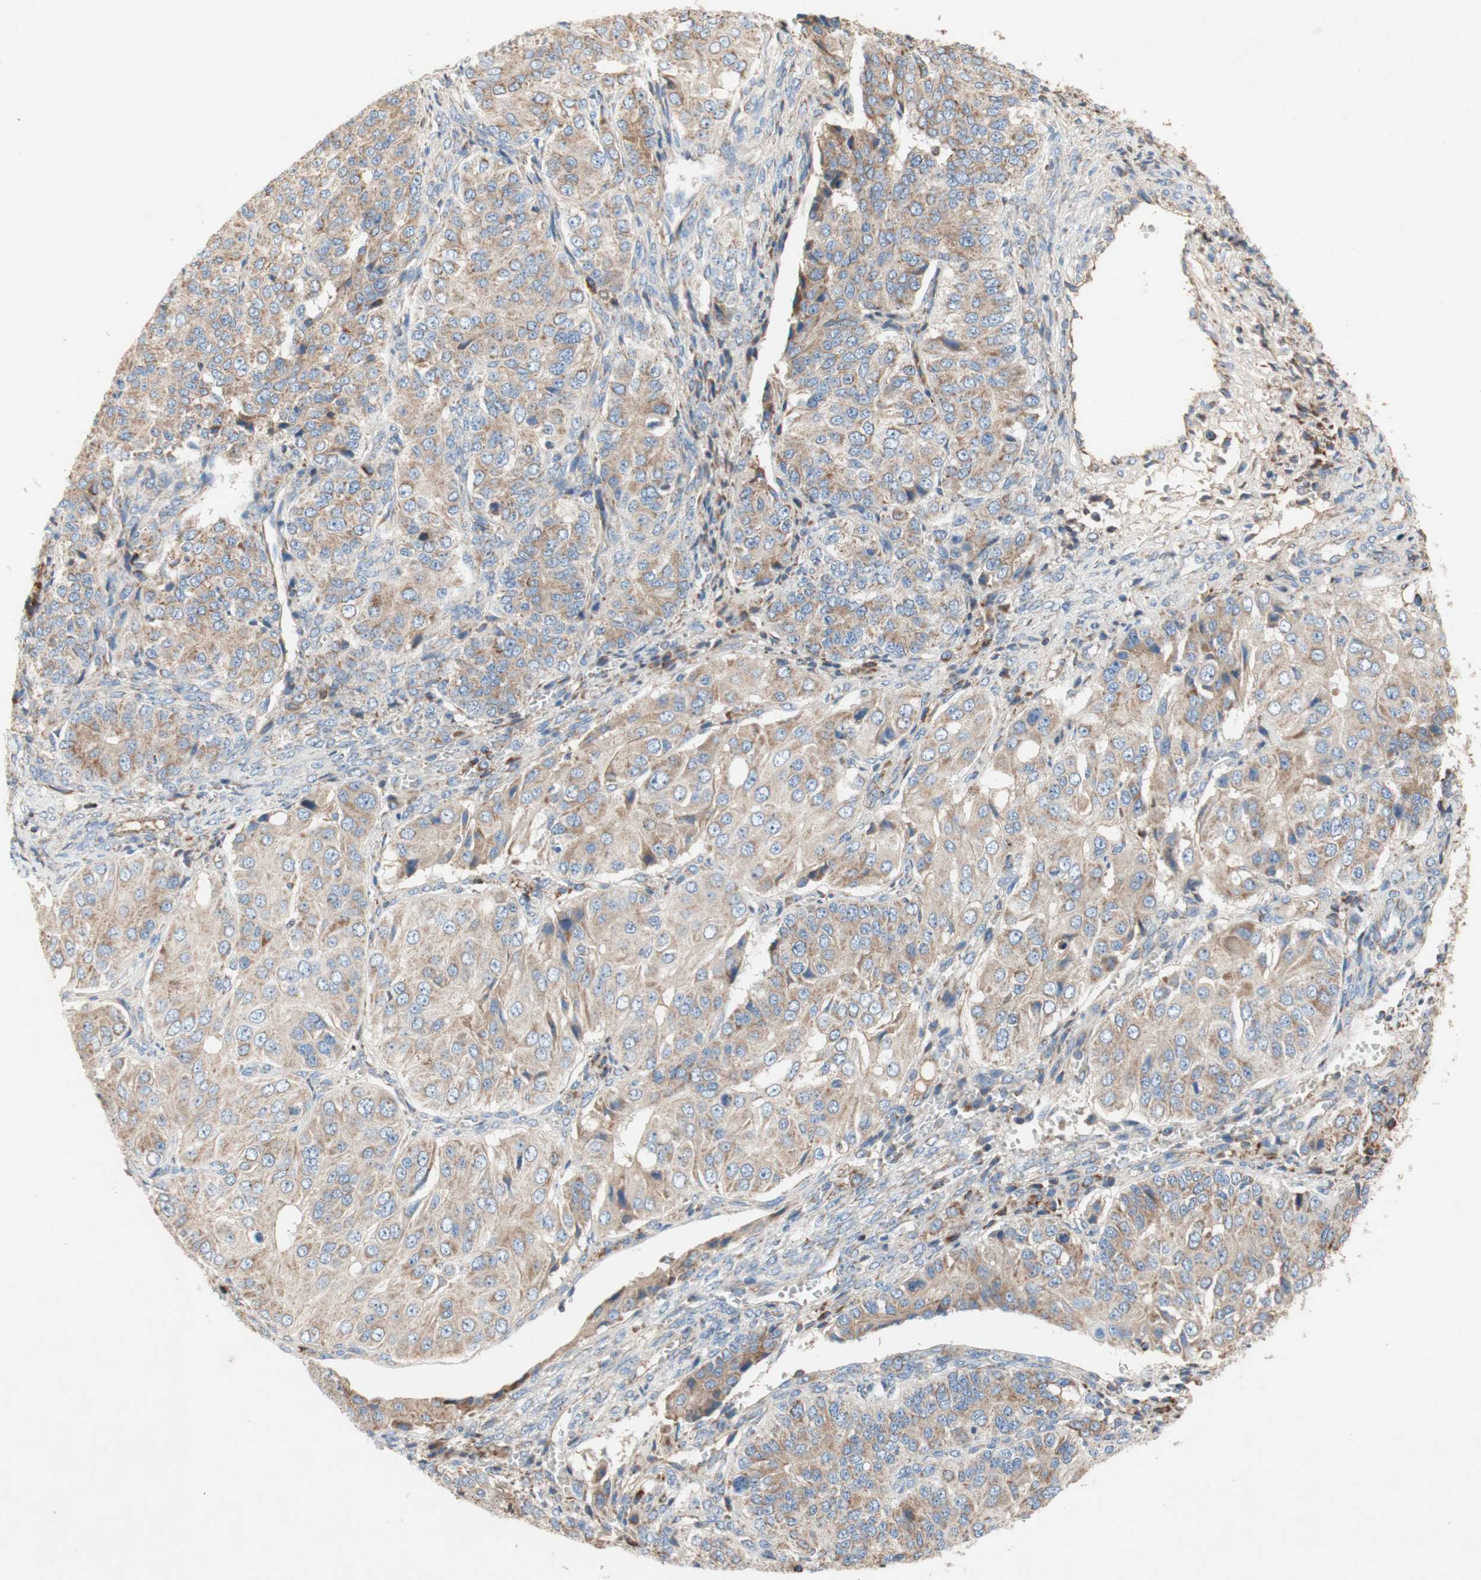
{"staining": {"intensity": "weak", "quantity": ">75%", "location": "cytoplasmic/membranous"}, "tissue": "ovarian cancer", "cell_type": "Tumor cells", "image_type": "cancer", "snomed": [{"axis": "morphology", "description": "Carcinoma, endometroid"}, {"axis": "topography", "description": "Ovary"}], "caption": "A micrograph of human ovarian cancer stained for a protein exhibits weak cytoplasmic/membranous brown staining in tumor cells.", "gene": "SDHB", "patient": {"sex": "female", "age": 51}}